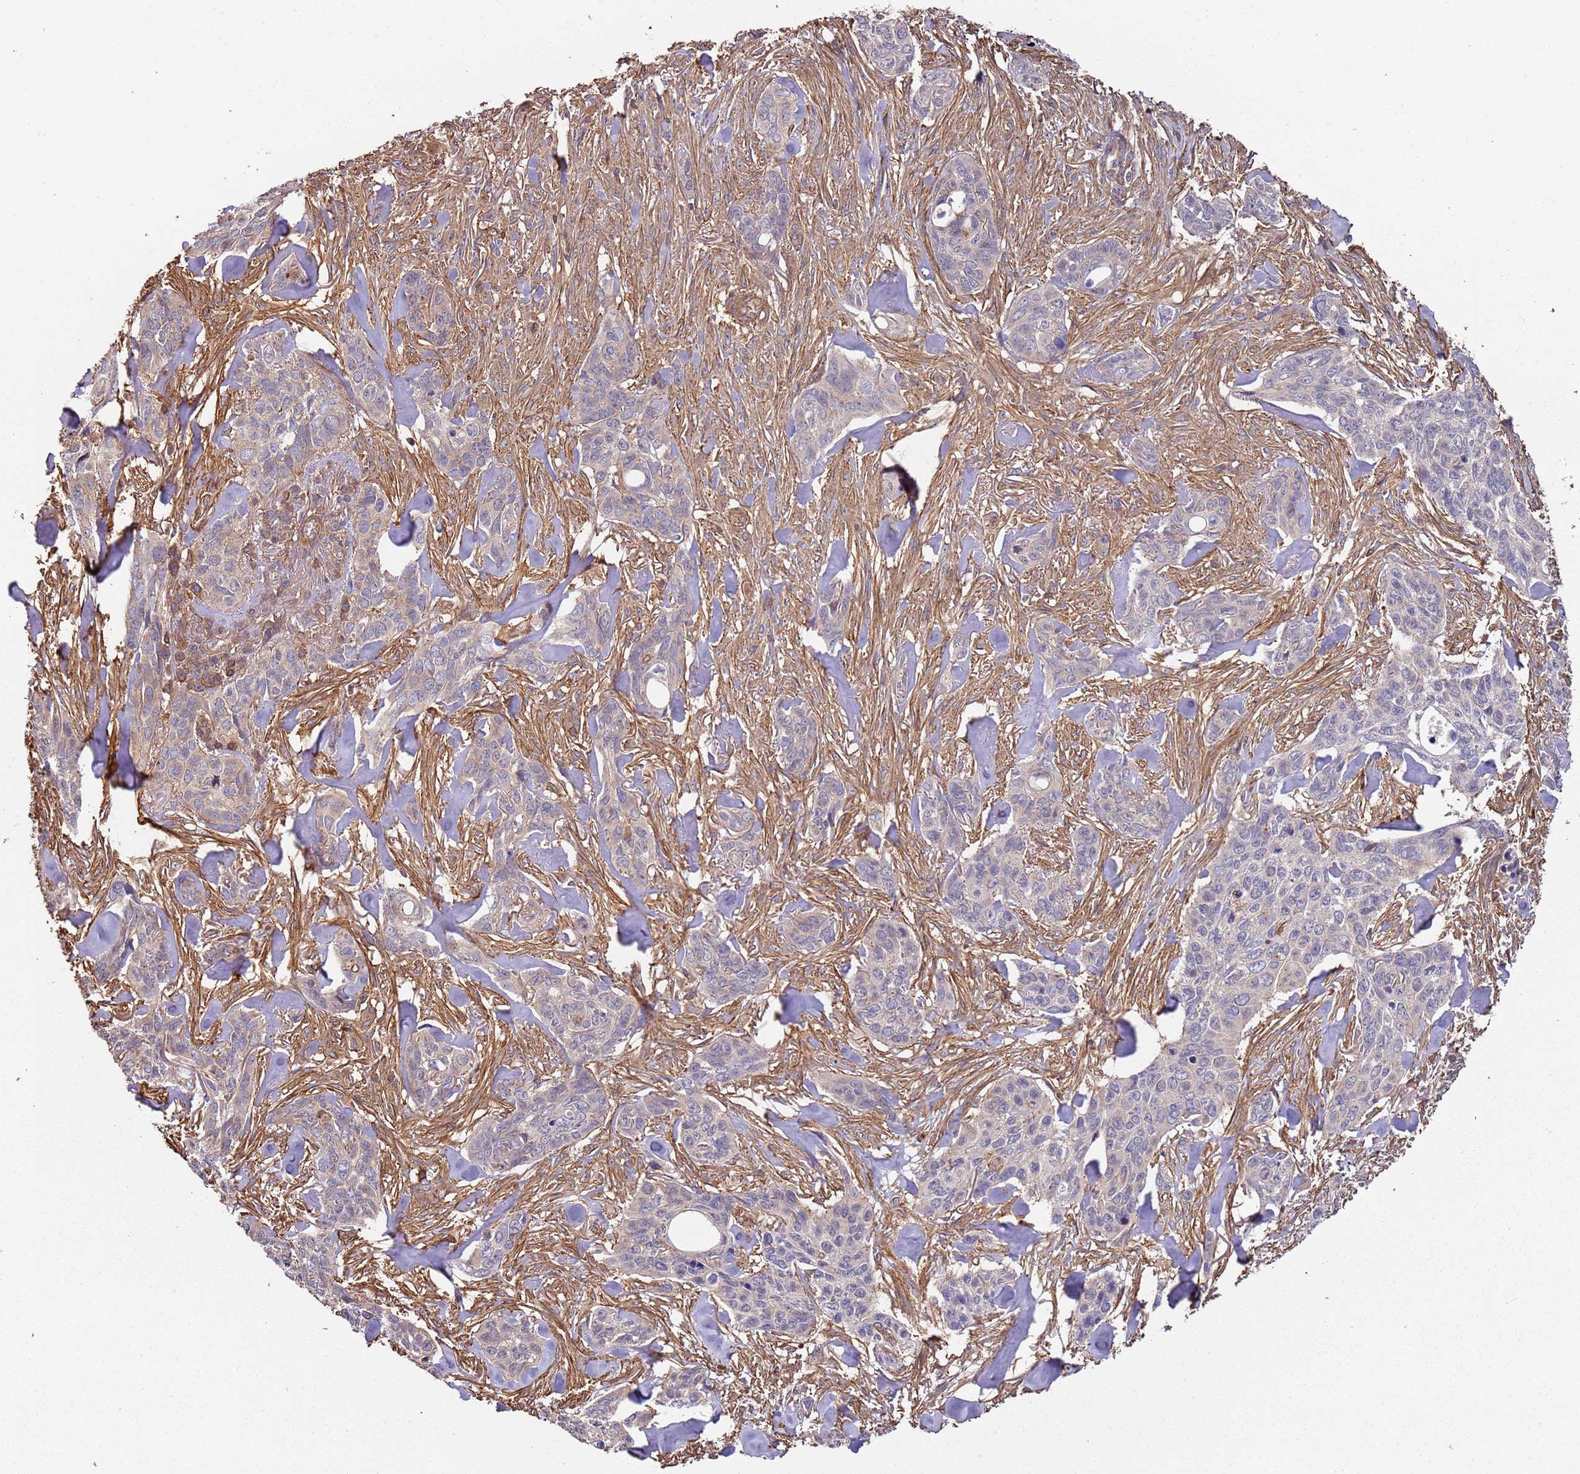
{"staining": {"intensity": "weak", "quantity": "<25%", "location": "cytoplasmic/membranous"}, "tissue": "skin cancer", "cell_type": "Tumor cells", "image_type": "cancer", "snomed": [{"axis": "morphology", "description": "Basal cell carcinoma"}, {"axis": "topography", "description": "Skin"}], "caption": "Skin cancer was stained to show a protein in brown. There is no significant positivity in tumor cells.", "gene": "CYP2U1", "patient": {"sex": "male", "age": 86}}